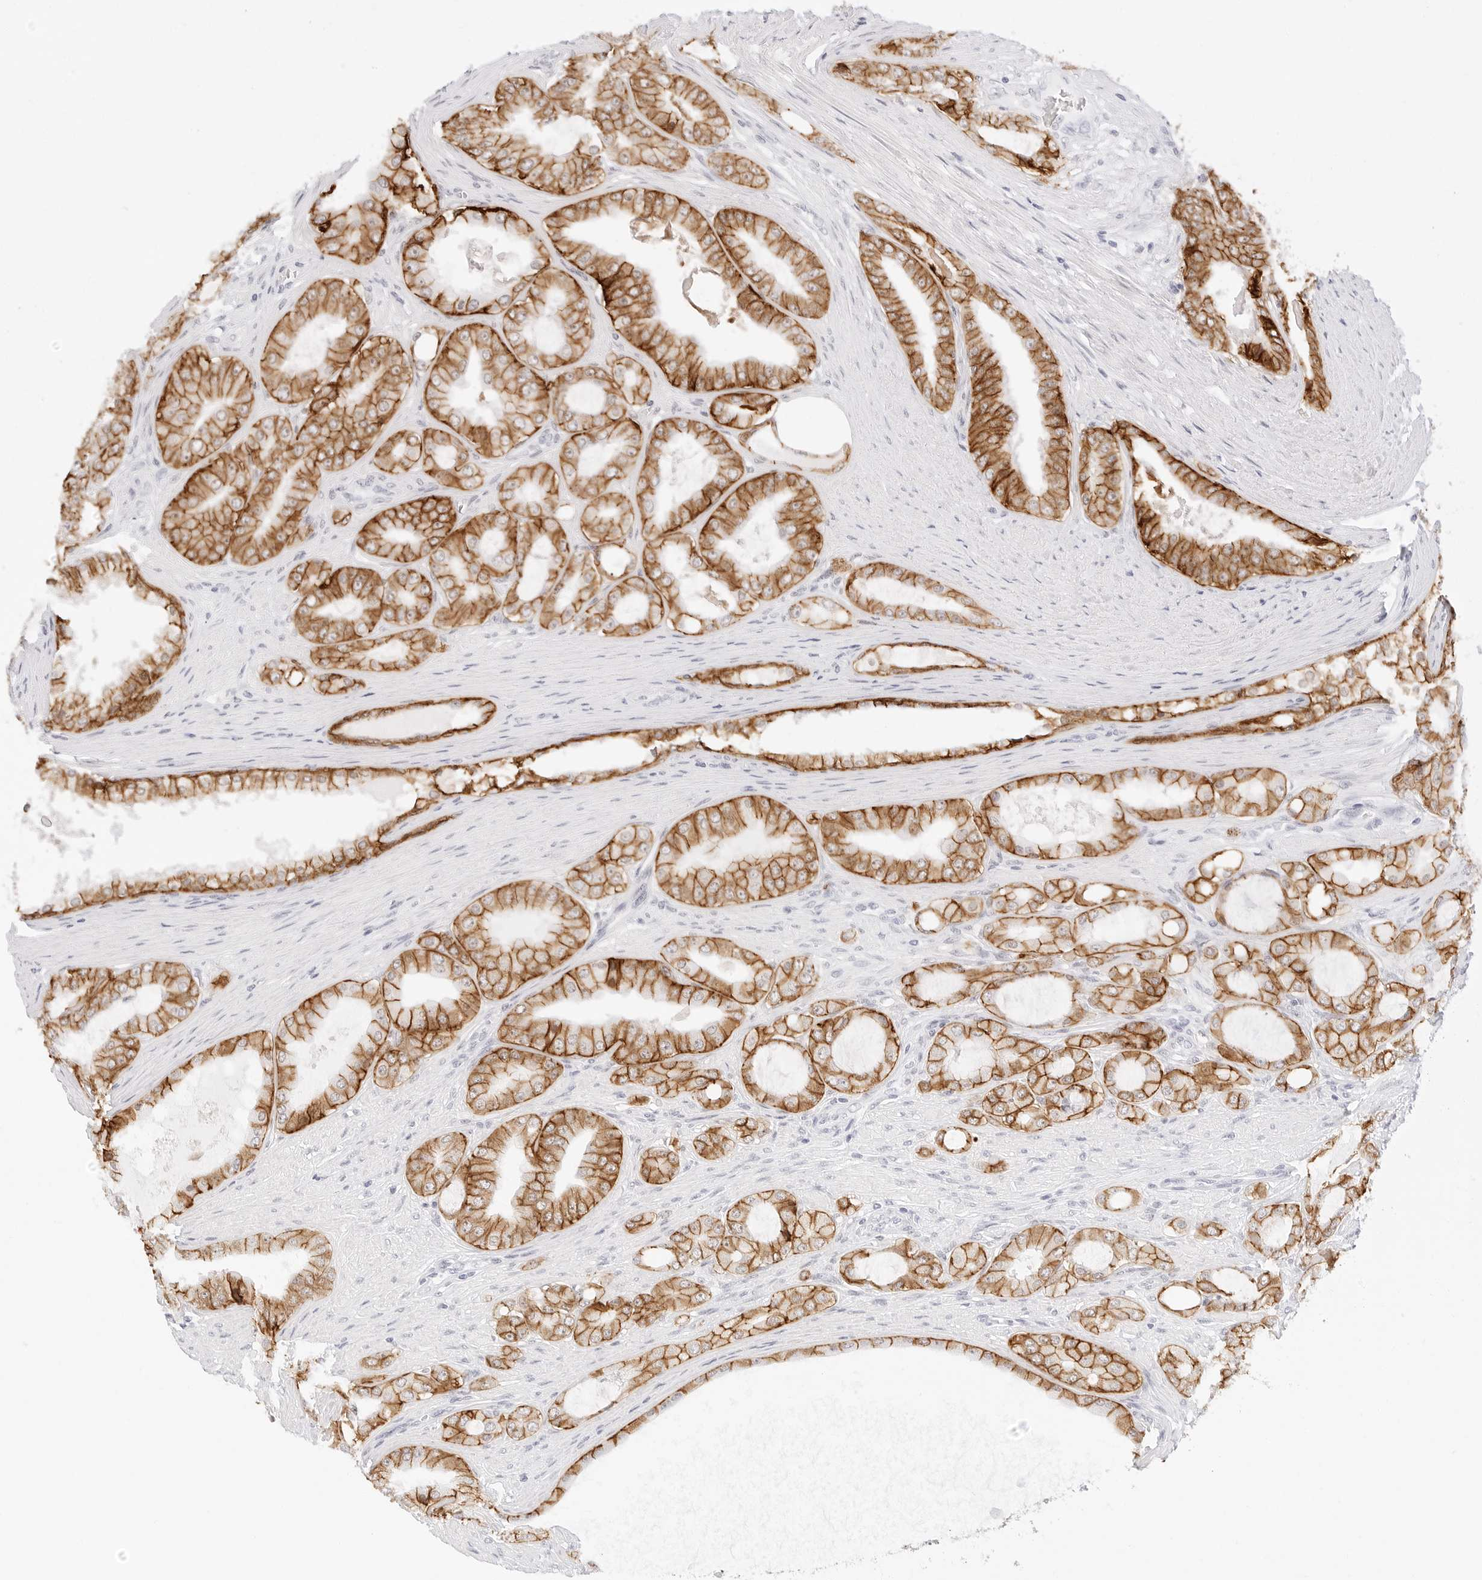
{"staining": {"intensity": "strong", "quantity": ">75%", "location": "cytoplasmic/membranous"}, "tissue": "prostate cancer", "cell_type": "Tumor cells", "image_type": "cancer", "snomed": [{"axis": "morphology", "description": "Adenocarcinoma, High grade"}, {"axis": "topography", "description": "Prostate"}], "caption": "Prostate cancer stained with a brown dye exhibits strong cytoplasmic/membranous positive positivity in approximately >75% of tumor cells.", "gene": "CDH1", "patient": {"sex": "male", "age": 60}}